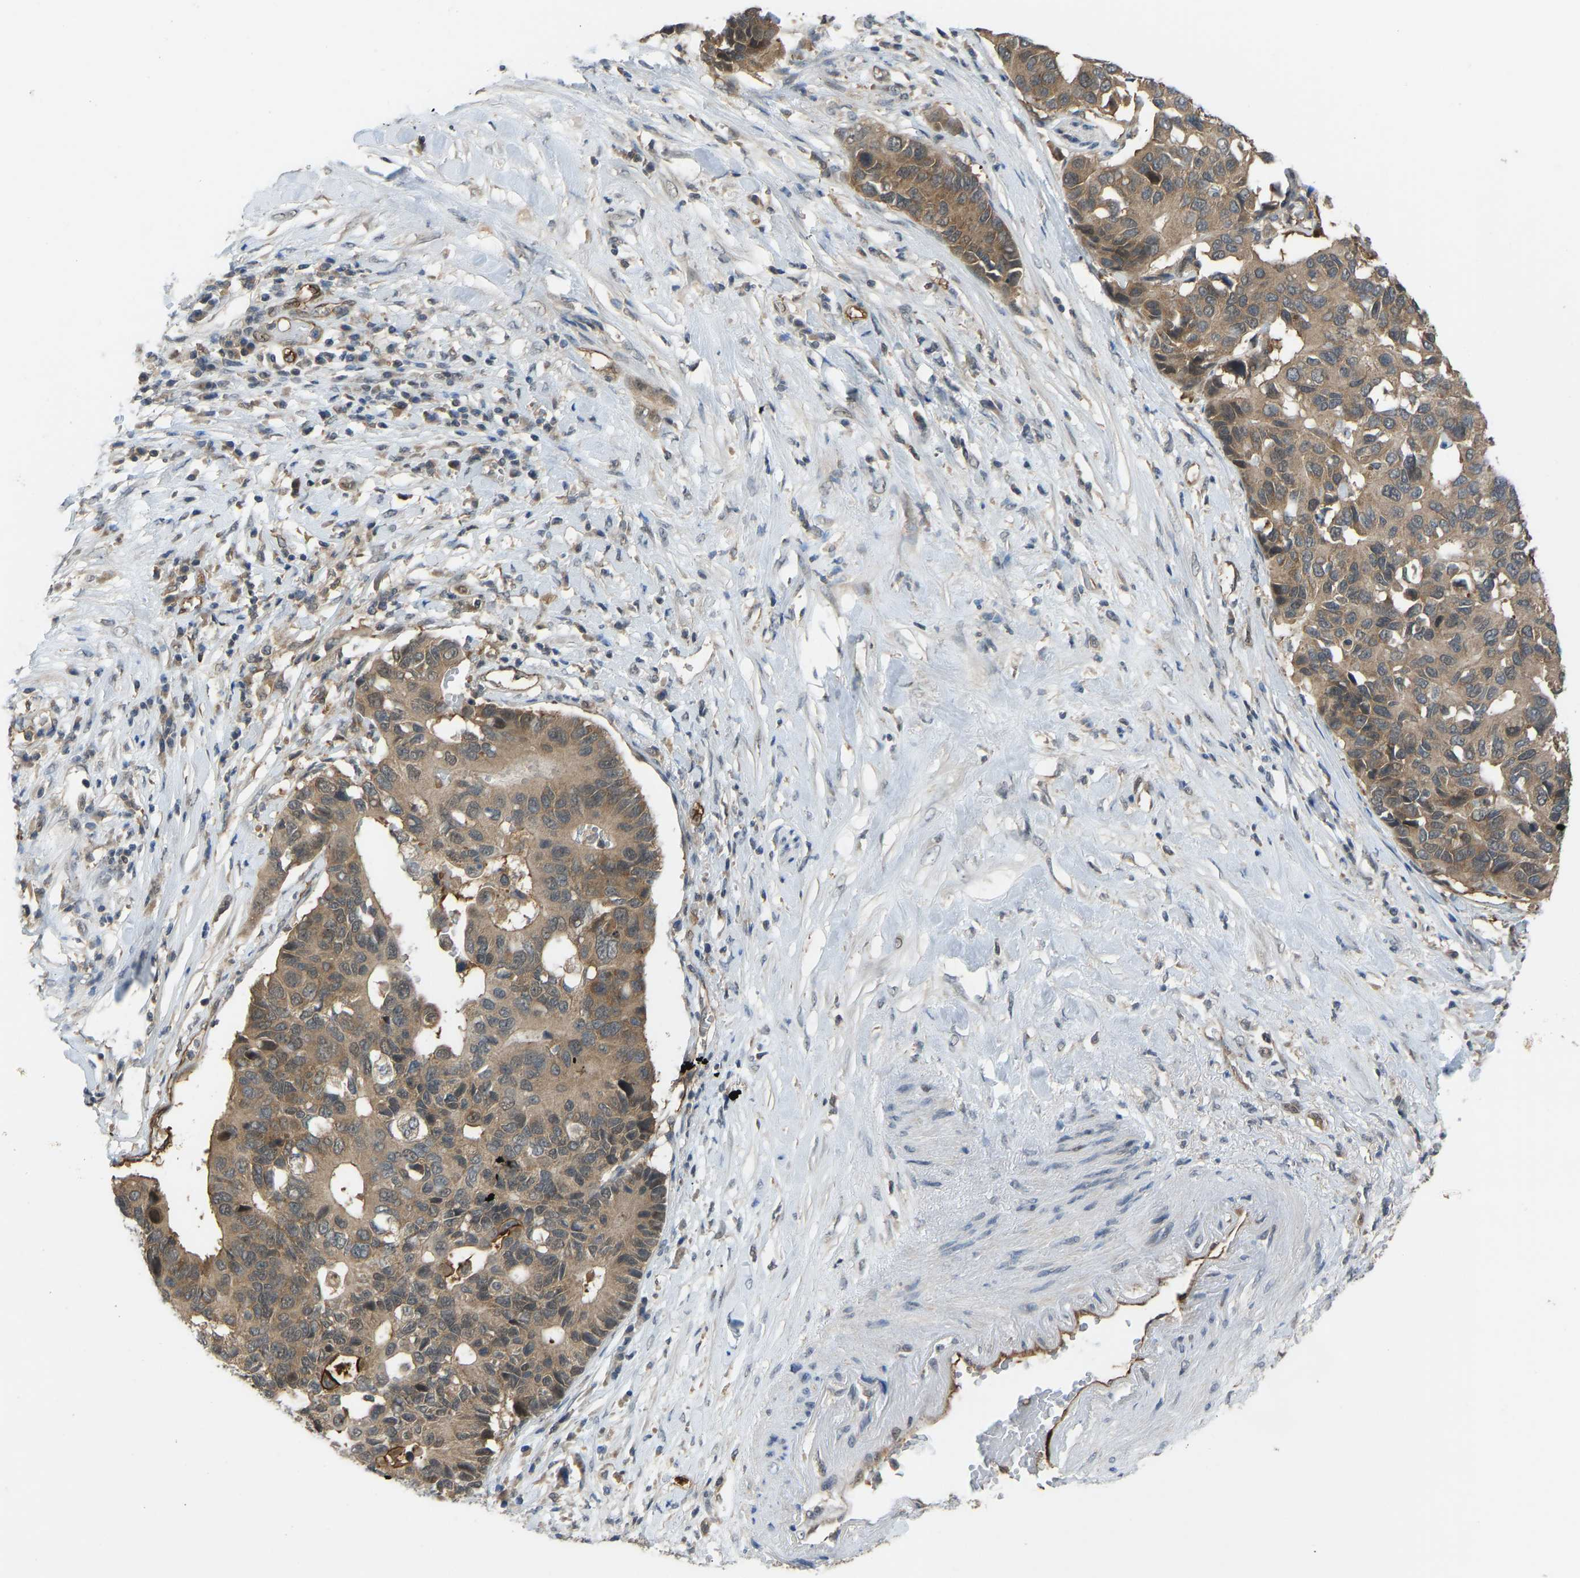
{"staining": {"intensity": "moderate", "quantity": ">75%", "location": "cytoplasmic/membranous,nuclear"}, "tissue": "pancreatic cancer", "cell_type": "Tumor cells", "image_type": "cancer", "snomed": [{"axis": "morphology", "description": "Adenocarcinoma, NOS"}, {"axis": "topography", "description": "Pancreas"}], "caption": "Immunohistochemical staining of human pancreatic cancer displays moderate cytoplasmic/membranous and nuclear protein expression in about >75% of tumor cells.", "gene": "CCT8", "patient": {"sex": "female", "age": 56}}